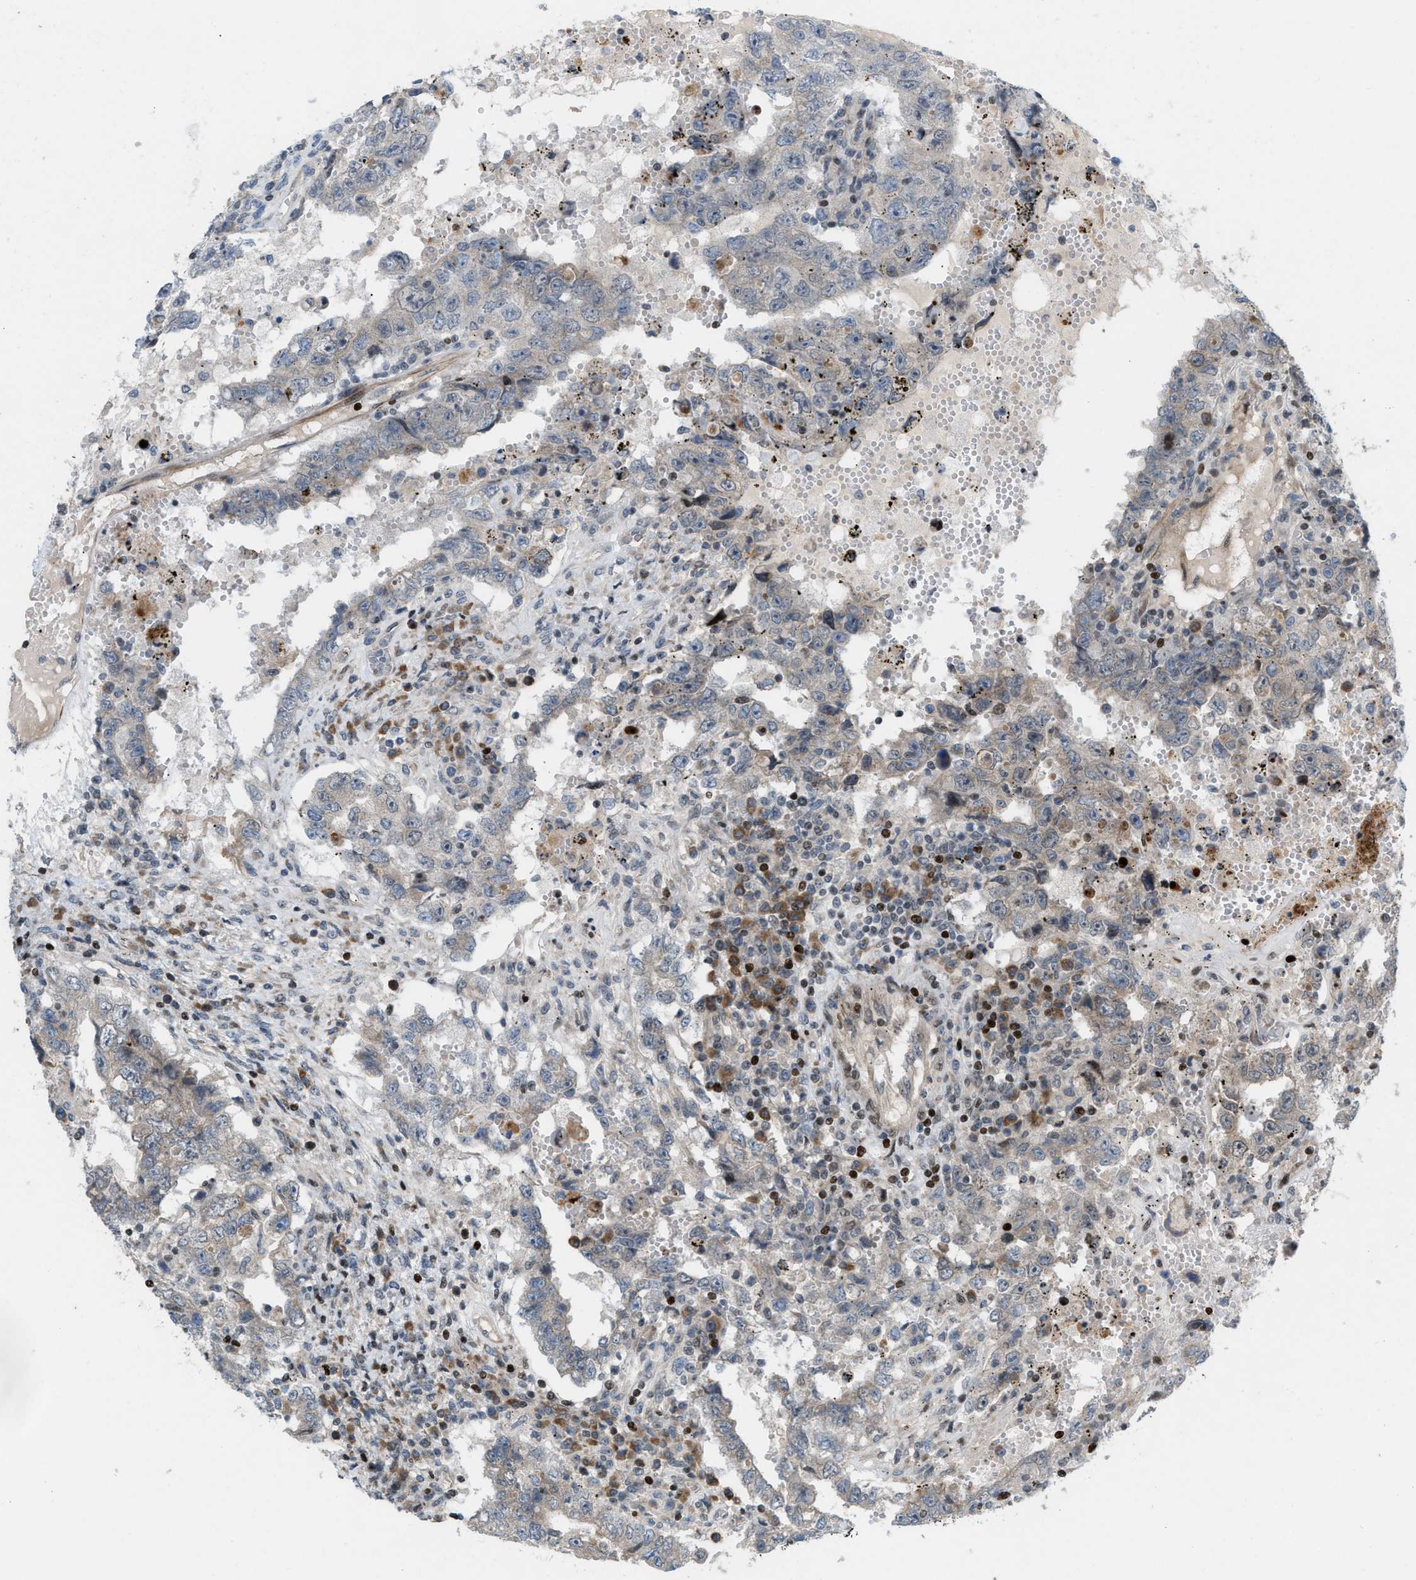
{"staining": {"intensity": "negative", "quantity": "none", "location": "none"}, "tissue": "testis cancer", "cell_type": "Tumor cells", "image_type": "cancer", "snomed": [{"axis": "morphology", "description": "Carcinoma, Embryonal, NOS"}, {"axis": "topography", "description": "Testis"}], "caption": "The immunohistochemistry micrograph has no significant positivity in tumor cells of embryonal carcinoma (testis) tissue.", "gene": "ZNF276", "patient": {"sex": "male", "age": 26}}